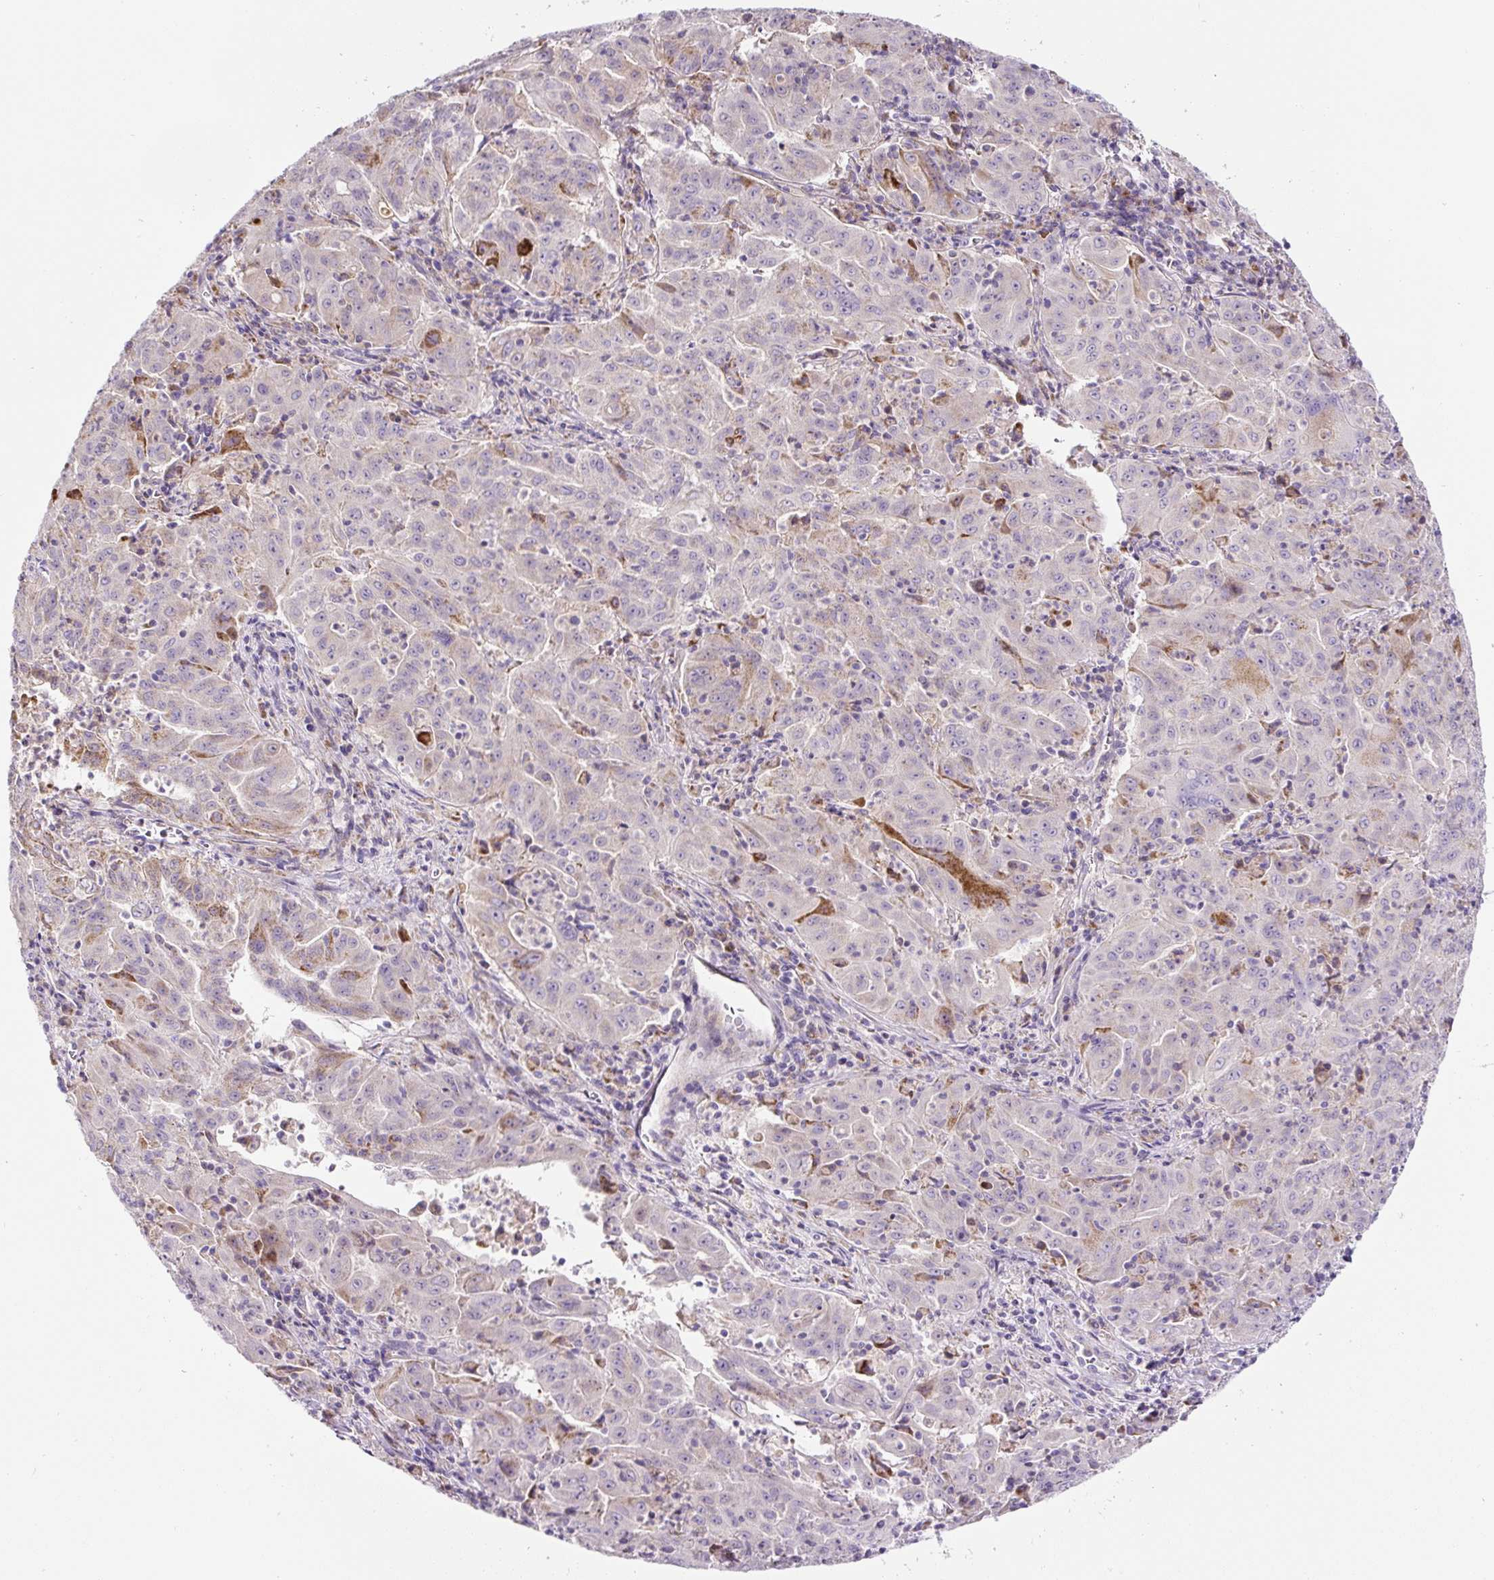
{"staining": {"intensity": "negative", "quantity": "none", "location": "none"}, "tissue": "pancreatic cancer", "cell_type": "Tumor cells", "image_type": "cancer", "snomed": [{"axis": "morphology", "description": "Adenocarcinoma, NOS"}, {"axis": "topography", "description": "Pancreas"}], "caption": "Immunohistochemical staining of human pancreatic cancer (adenocarcinoma) reveals no significant expression in tumor cells.", "gene": "HPS4", "patient": {"sex": "male", "age": 63}}